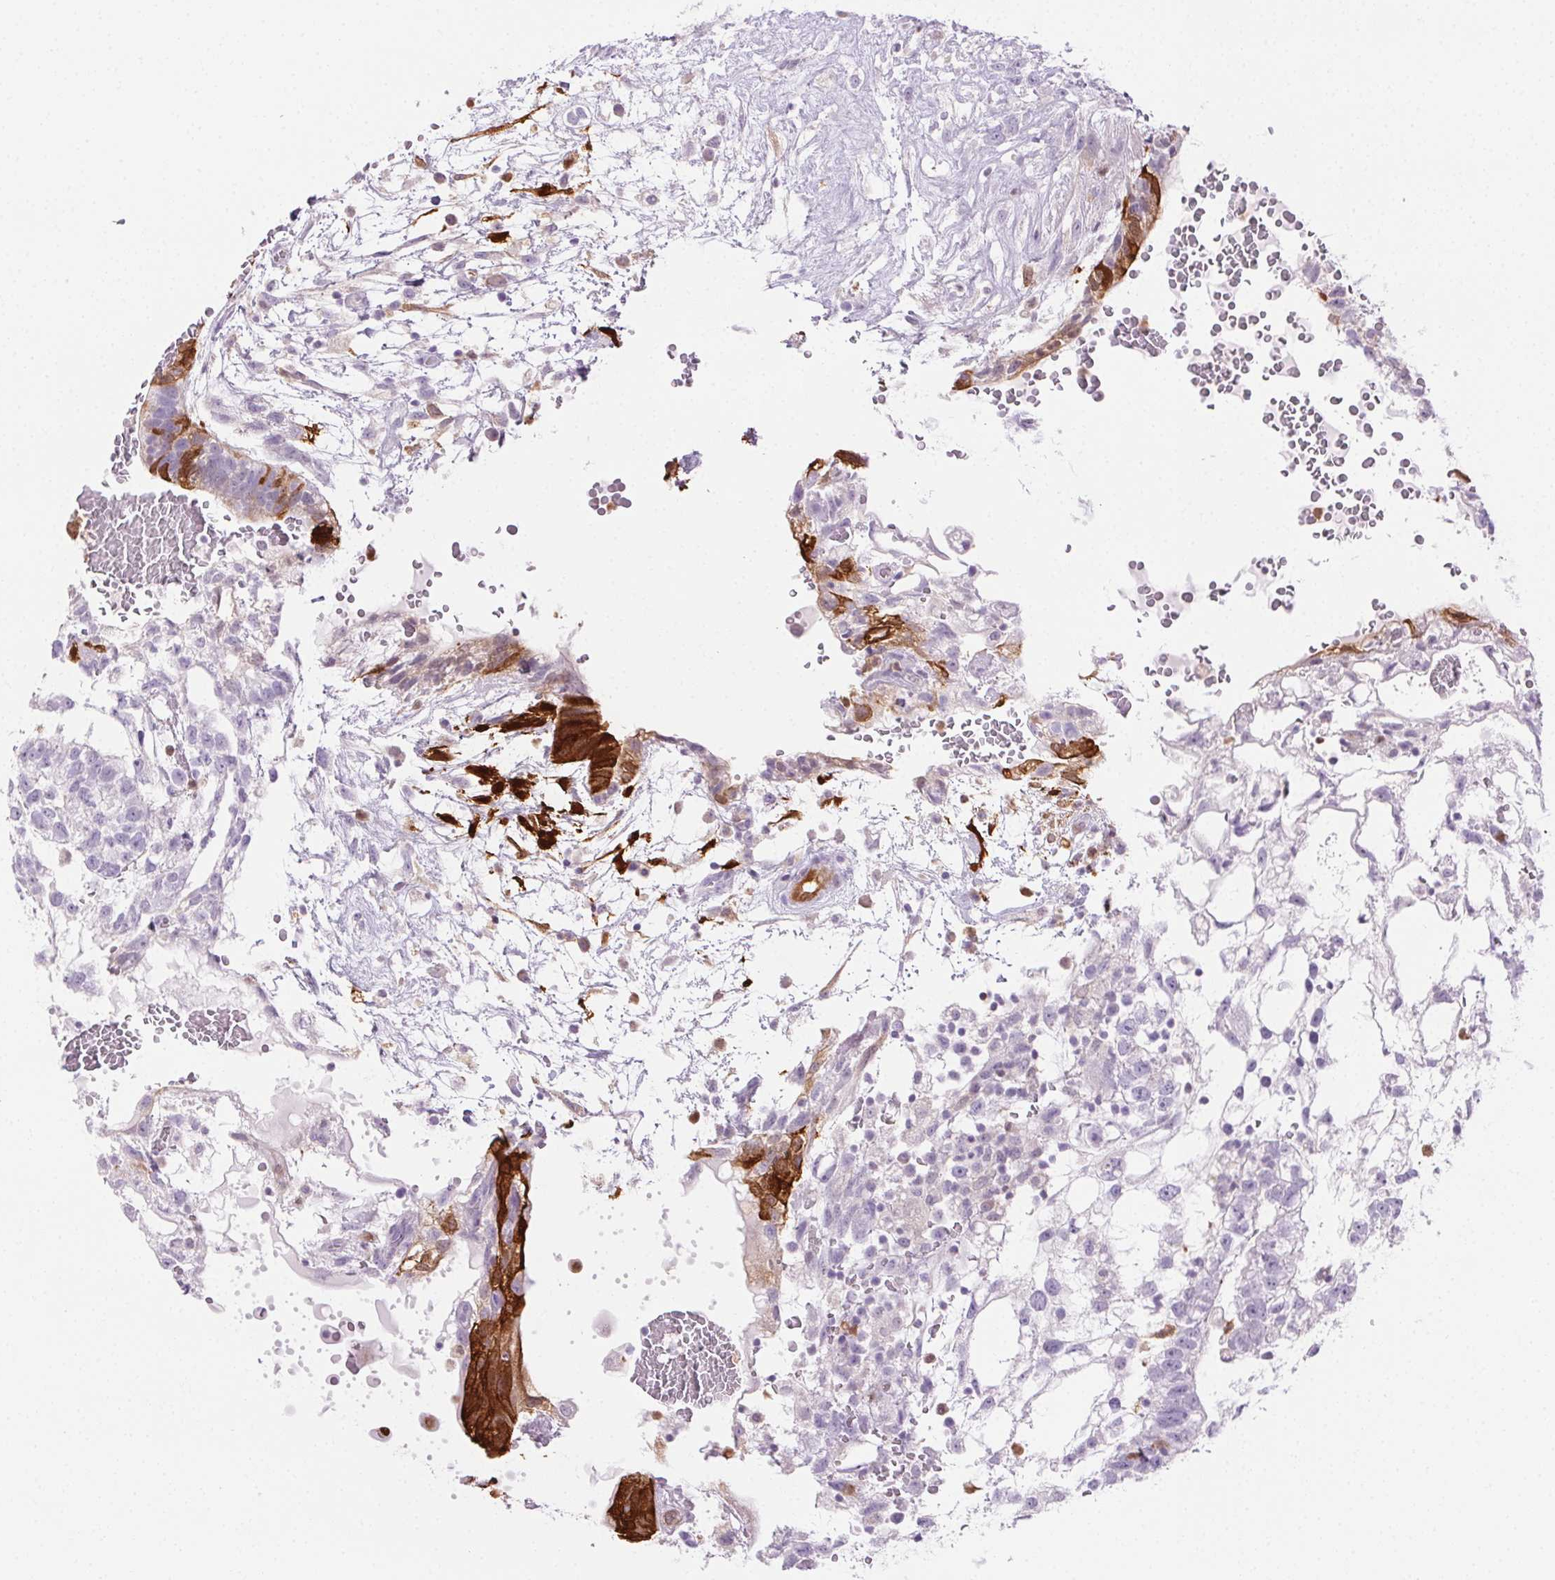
{"staining": {"intensity": "strong", "quantity": "<25%", "location": "cytoplasmic/membranous"}, "tissue": "testis cancer", "cell_type": "Tumor cells", "image_type": "cancer", "snomed": [{"axis": "morphology", "description": "Normal tissue, NOS"}, {"axis": "morphology", "description": "Carcinoma, Embryonal, NOS"}, {"axis": "topography", "description": "Testis"}], "caption": "A histopathology image of testis cancer stained for a protein shows strong cytoplasmic/membranous brown staining in tumor cells.", "gene": "TMEM45A", "patient": {"sex": "male", "age": 32}}